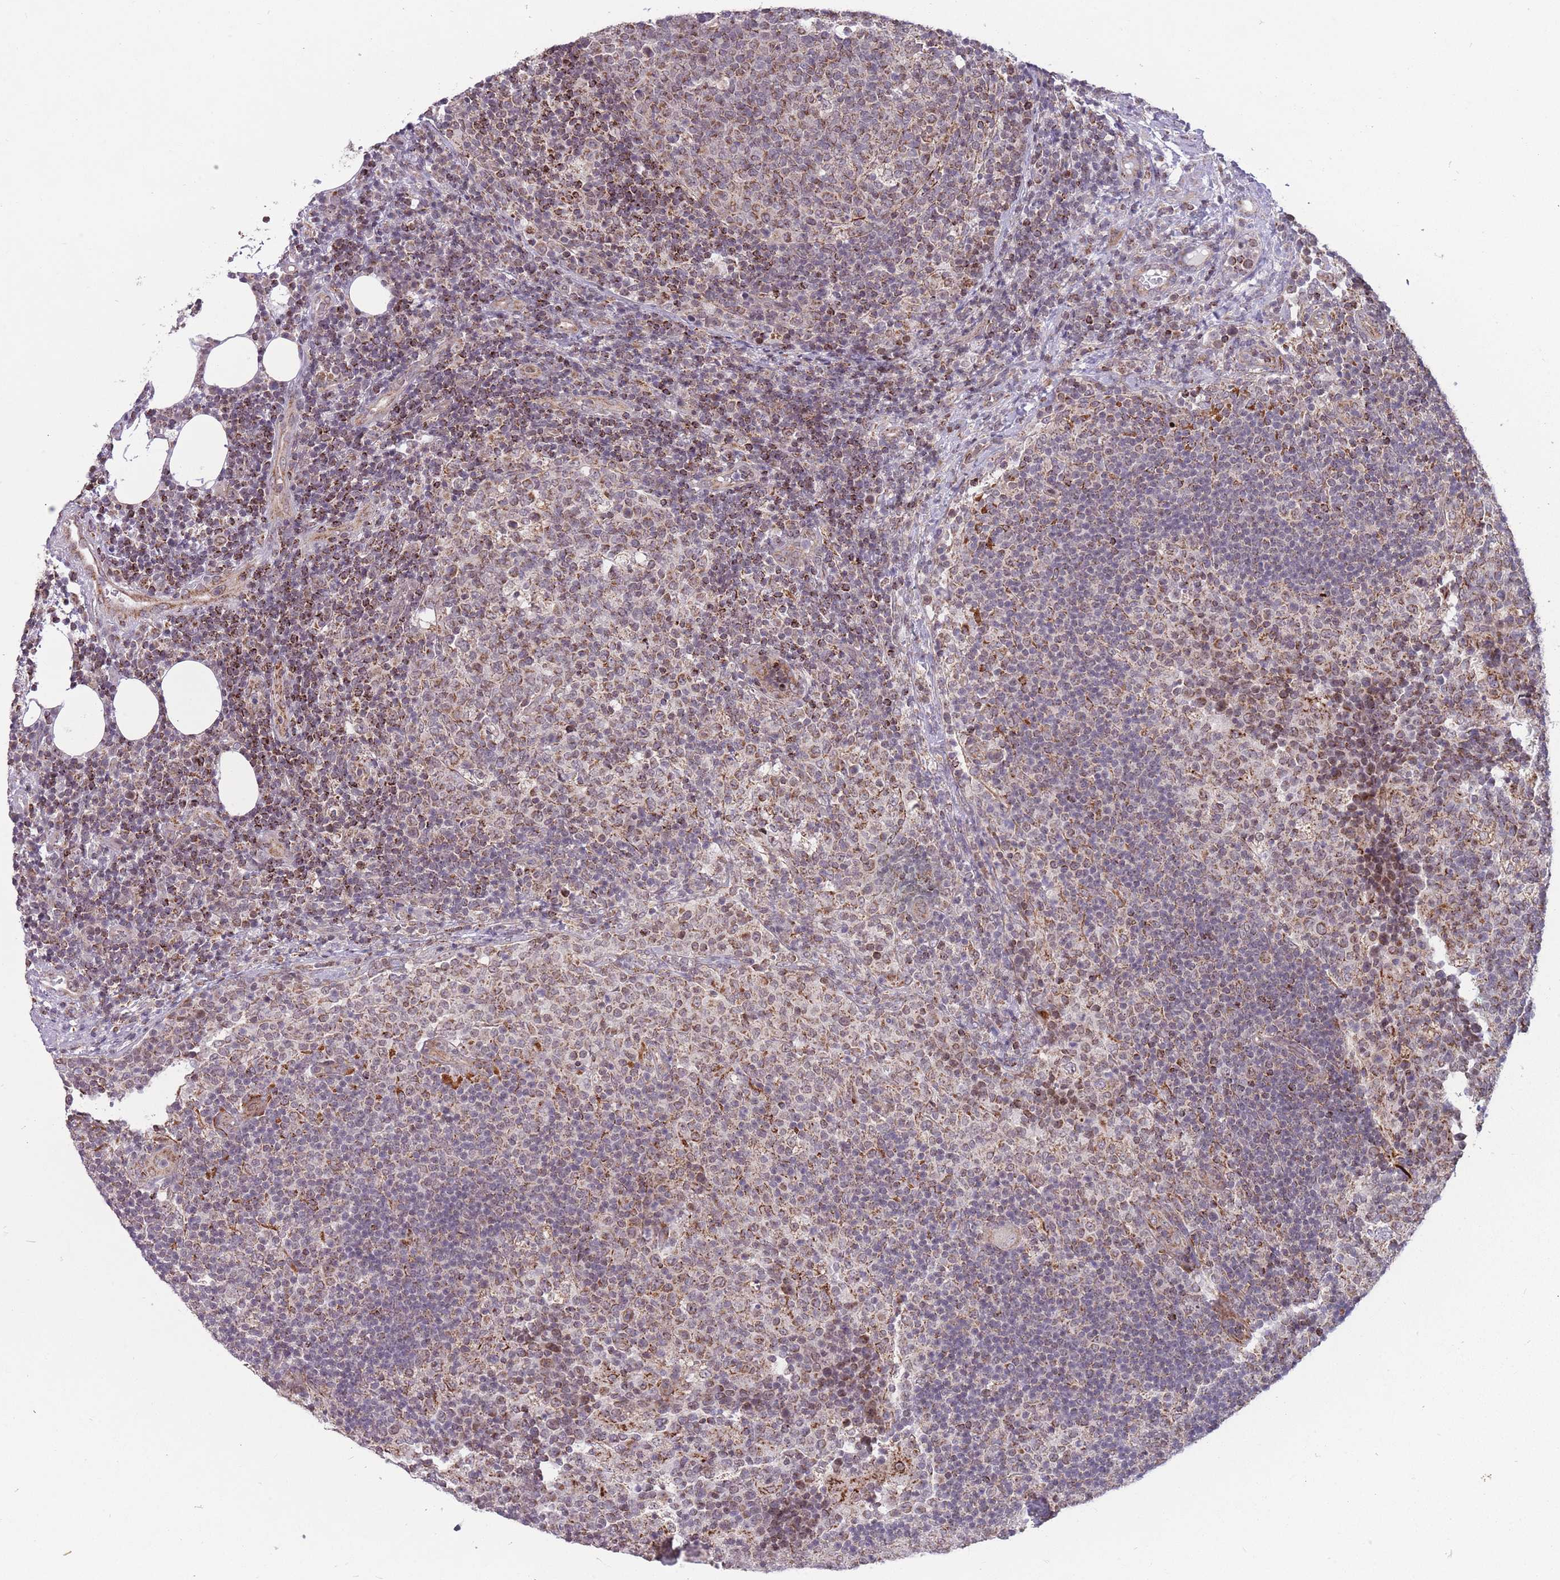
{"staining": {"intensity": "moderate", "quantity": "25%-75%", "location": "cytoplasmic/membranous"}, "tissue": "lymph node", "cell_type": "Germinal center cells", "image_type": "normal", "snomed": [{"axis": "morphology", "description": "Normal tissue, NOS"}, {"axis": "topography", "description": "Lymph node"}], "caption": "Protein staining displays moderate cytoplasmic/membranous staining in about 25%-75% of germinal center cells in normal lymph node.", "gene": "DPYSL4", "patient": {"sex": "female", "age": 31}}